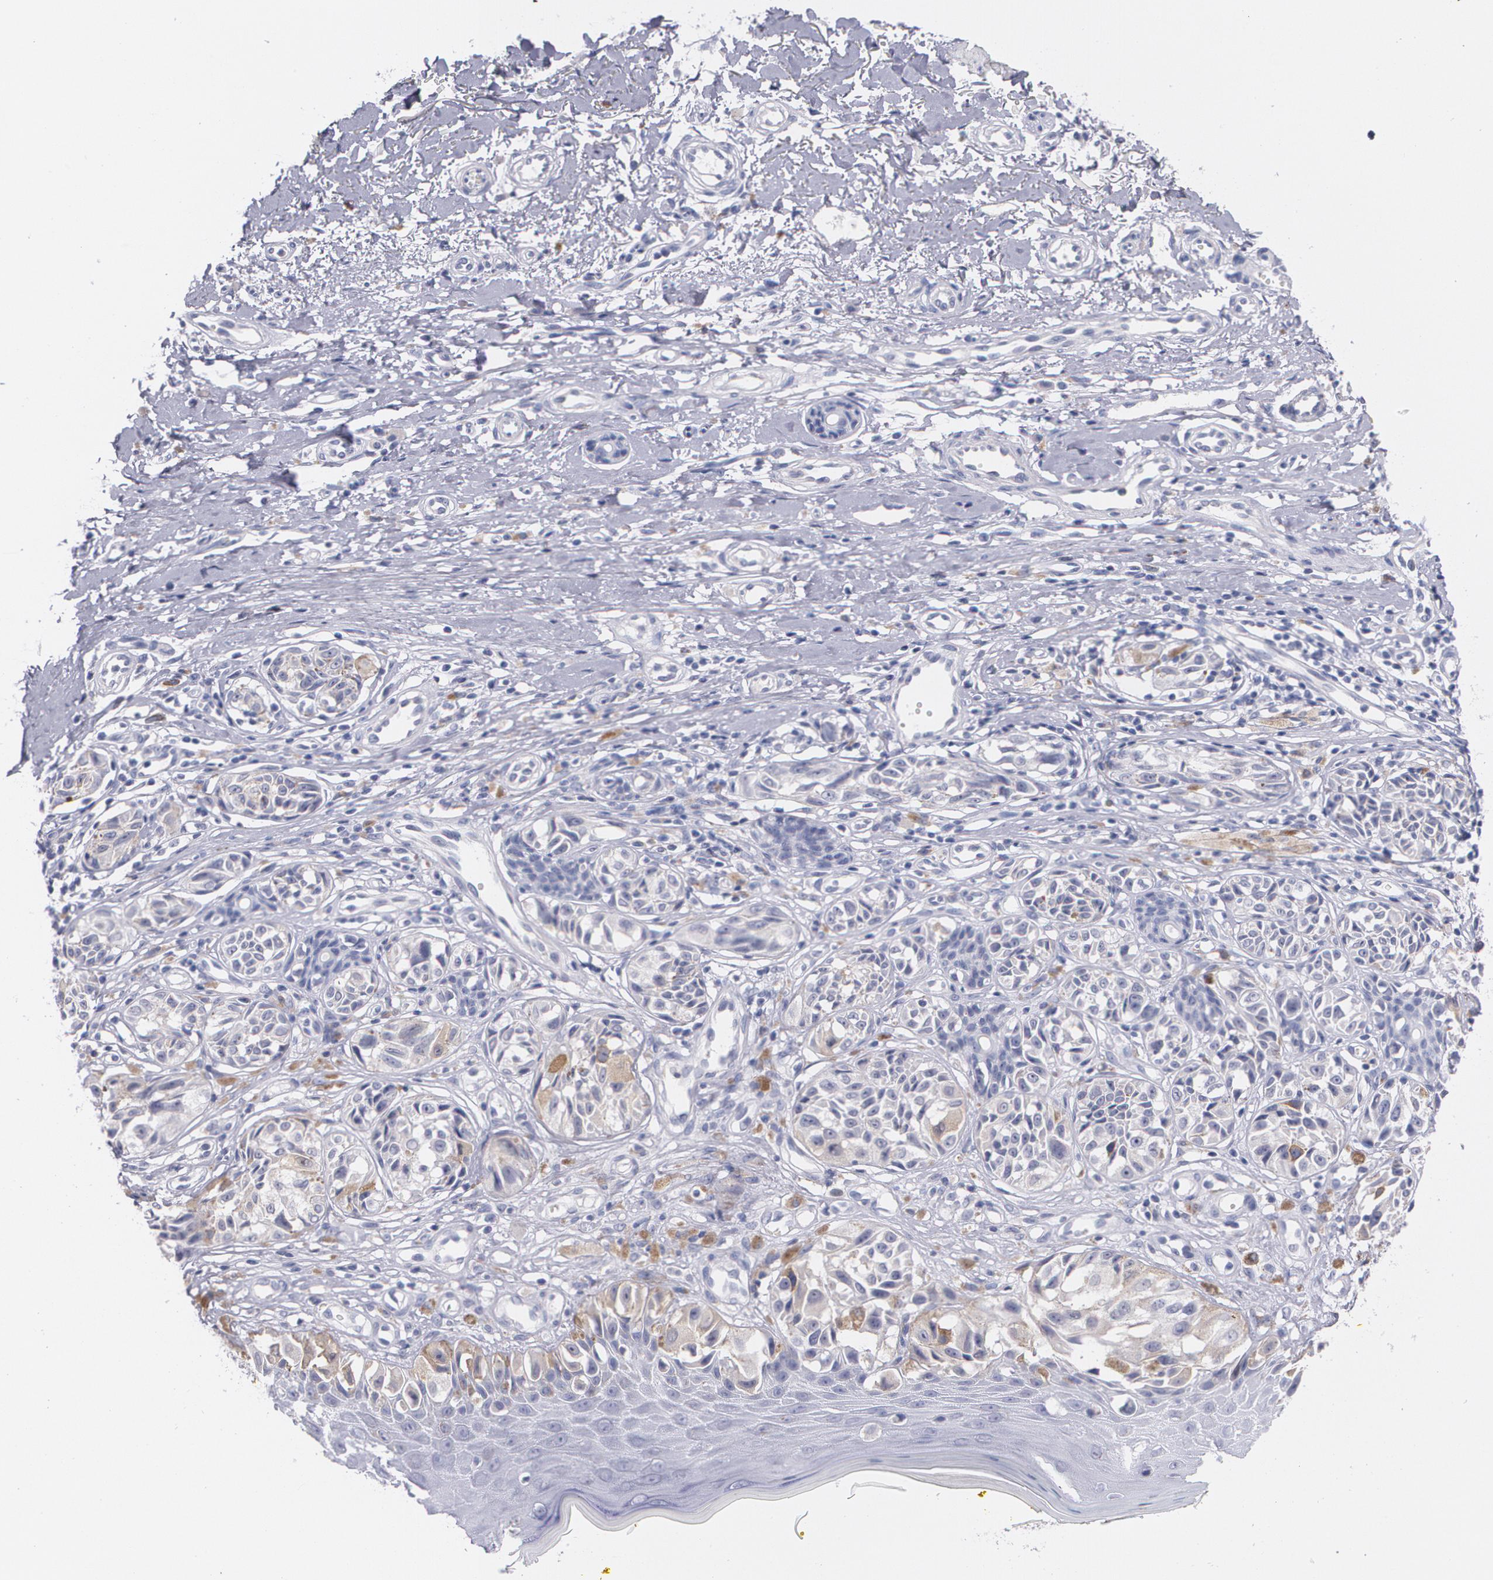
{"staining": {"intensity": "moderate", "quantity": "<25%", "location": "cytoplasmic/membranous"}, "tissue": "melanoma", "cell_type": "Tumor cells", "image_type": "cancer", "snomed": [{"axis": "morphology", "description": "Malignant melanoma, NOS"}, {"axis": "topography", "description": "Skin"}], "caption": "Immunohistochemical staining of melanoma demonstrates low levels of moderate cytoplasmic/membranous protein expression in approximately <25% of tumor cells. (Brightfield microscopy of DAB IHC at high magnification).", "gene": "HMMR", "patient": {"sex": "male", "age": 67}}